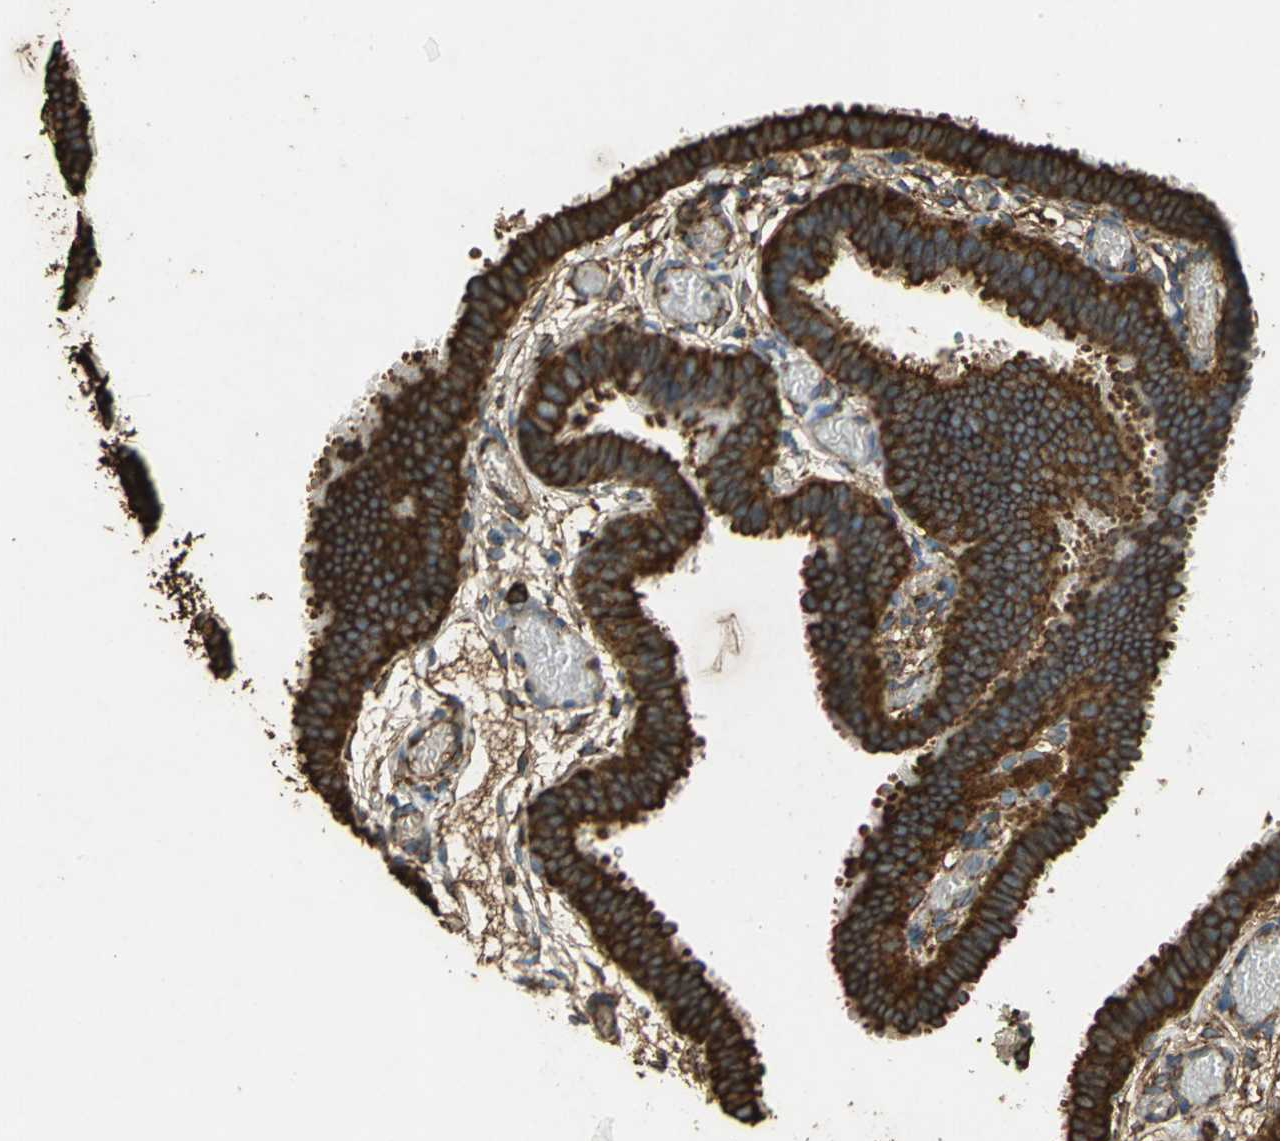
{"staining": {"intensity": "strong", "quantity": ">75%", "location": "cytoplasmic/membranous"}, "tissue": "fallopian tube", "cell_type": "Glandular cells", "image_type": "normal", "snomed": [{"axis": "morphology", "description": "Normal tissue, NOS"}, {"axis": "topography", "description": "Fallopian tube"}], "caption": "Protein expression analysis of benign fallopian tube displays strong cytoplasmic/membranous staining in approximately >75% of glandular cells. (brown staining indicates protein expression, while blue staining denotes nuclei).", "gene": "HSP90B1", "patient": {"sex": "female", "age": 29}}